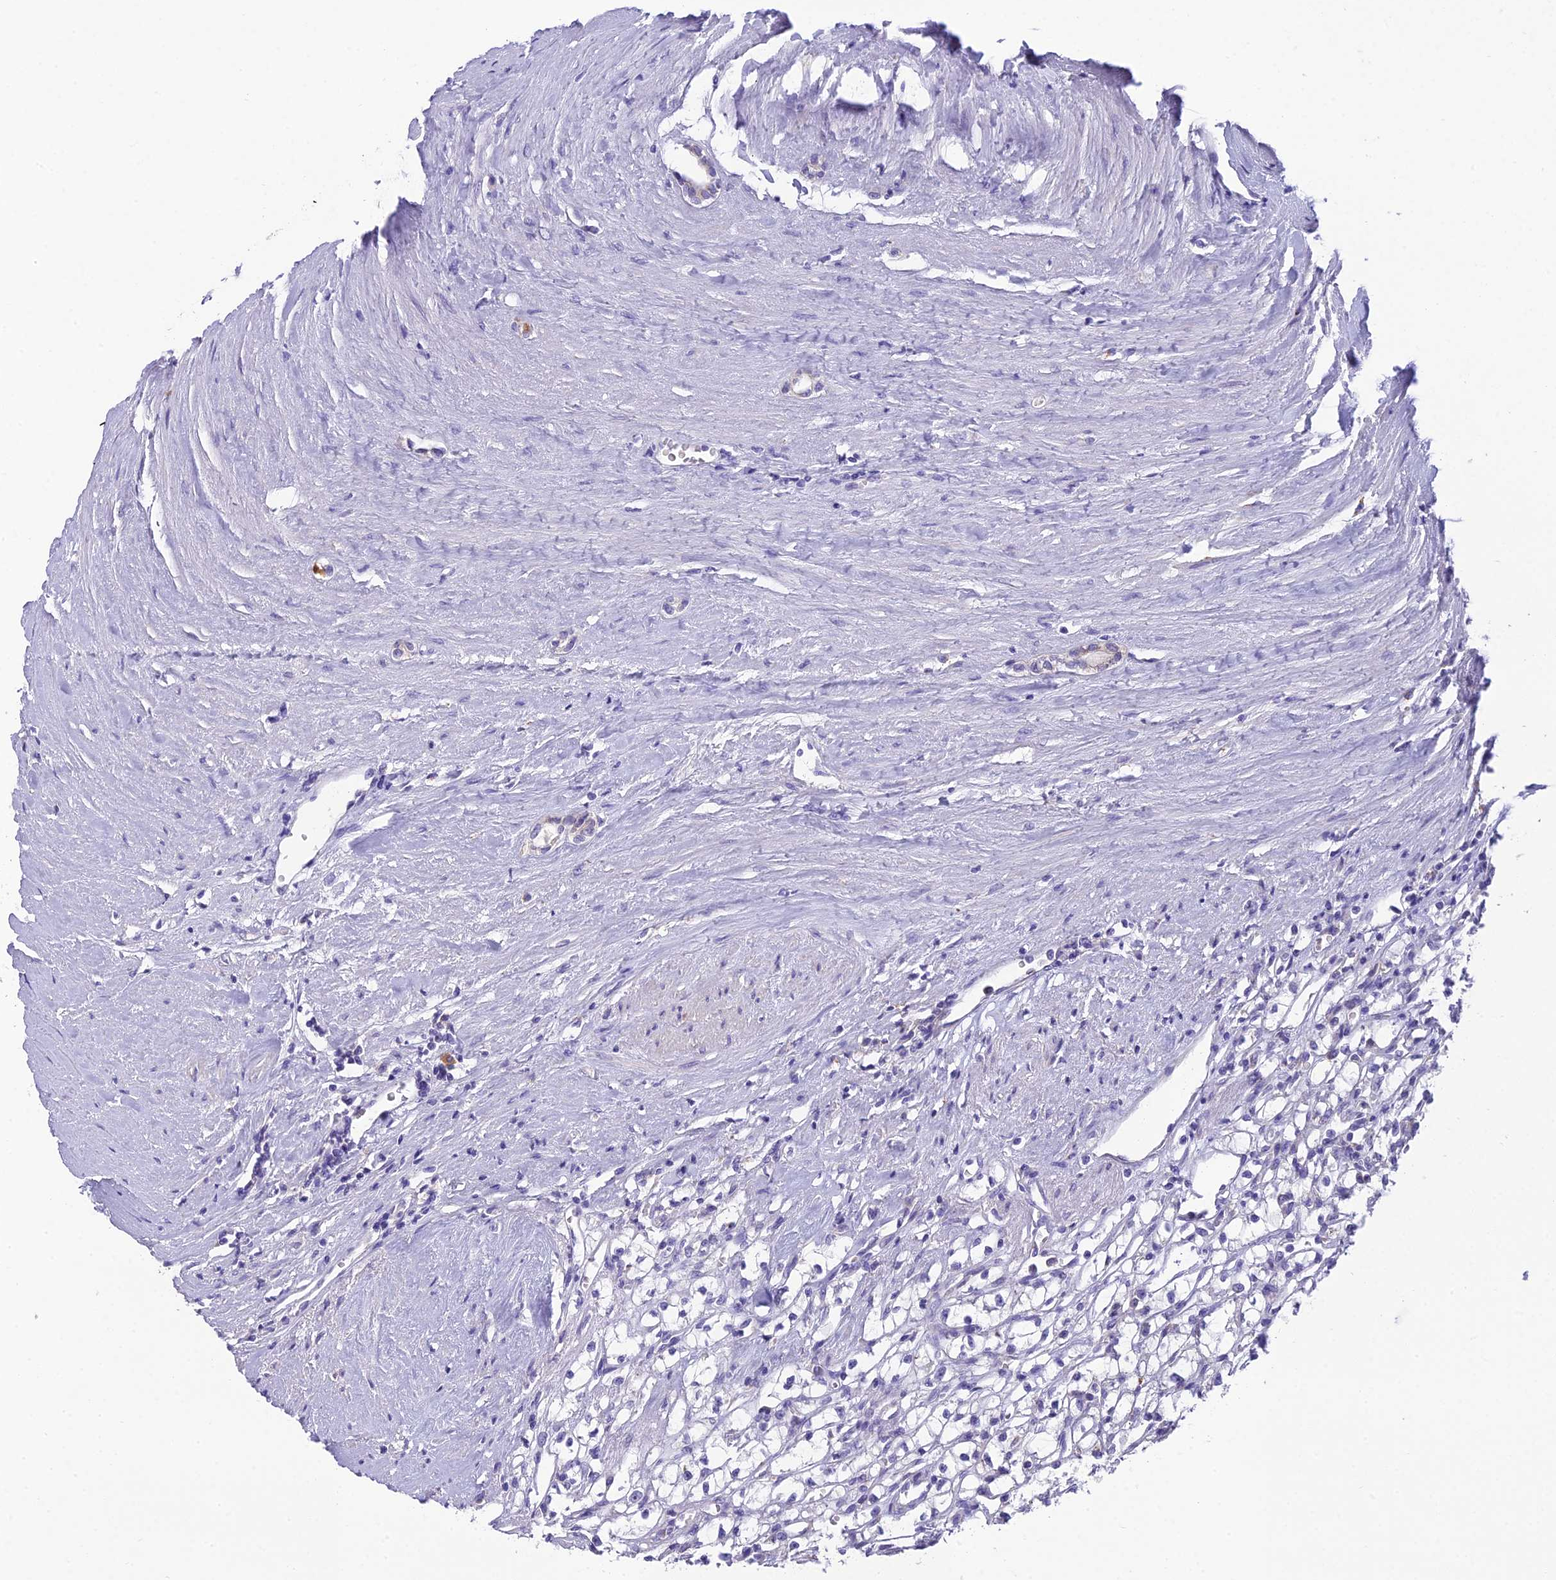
{"staining": {"intensity": "negative", "quantity": "none", "location": "none"}, "tissue": "renal cancer", "cell_type": "Tumor cells", "image_type": "cancer", "snomed": [{"axis": "morphology", "description": "Adenocarcinoma, NOS"}, {"axis": "topography", "description": "Kidney"}], "caption": "Tumor cells show no significant expression in renal cancer (adenocarcinoma).", "gene": "MIIP", "patient": {"sex": "male", "age": 56}}